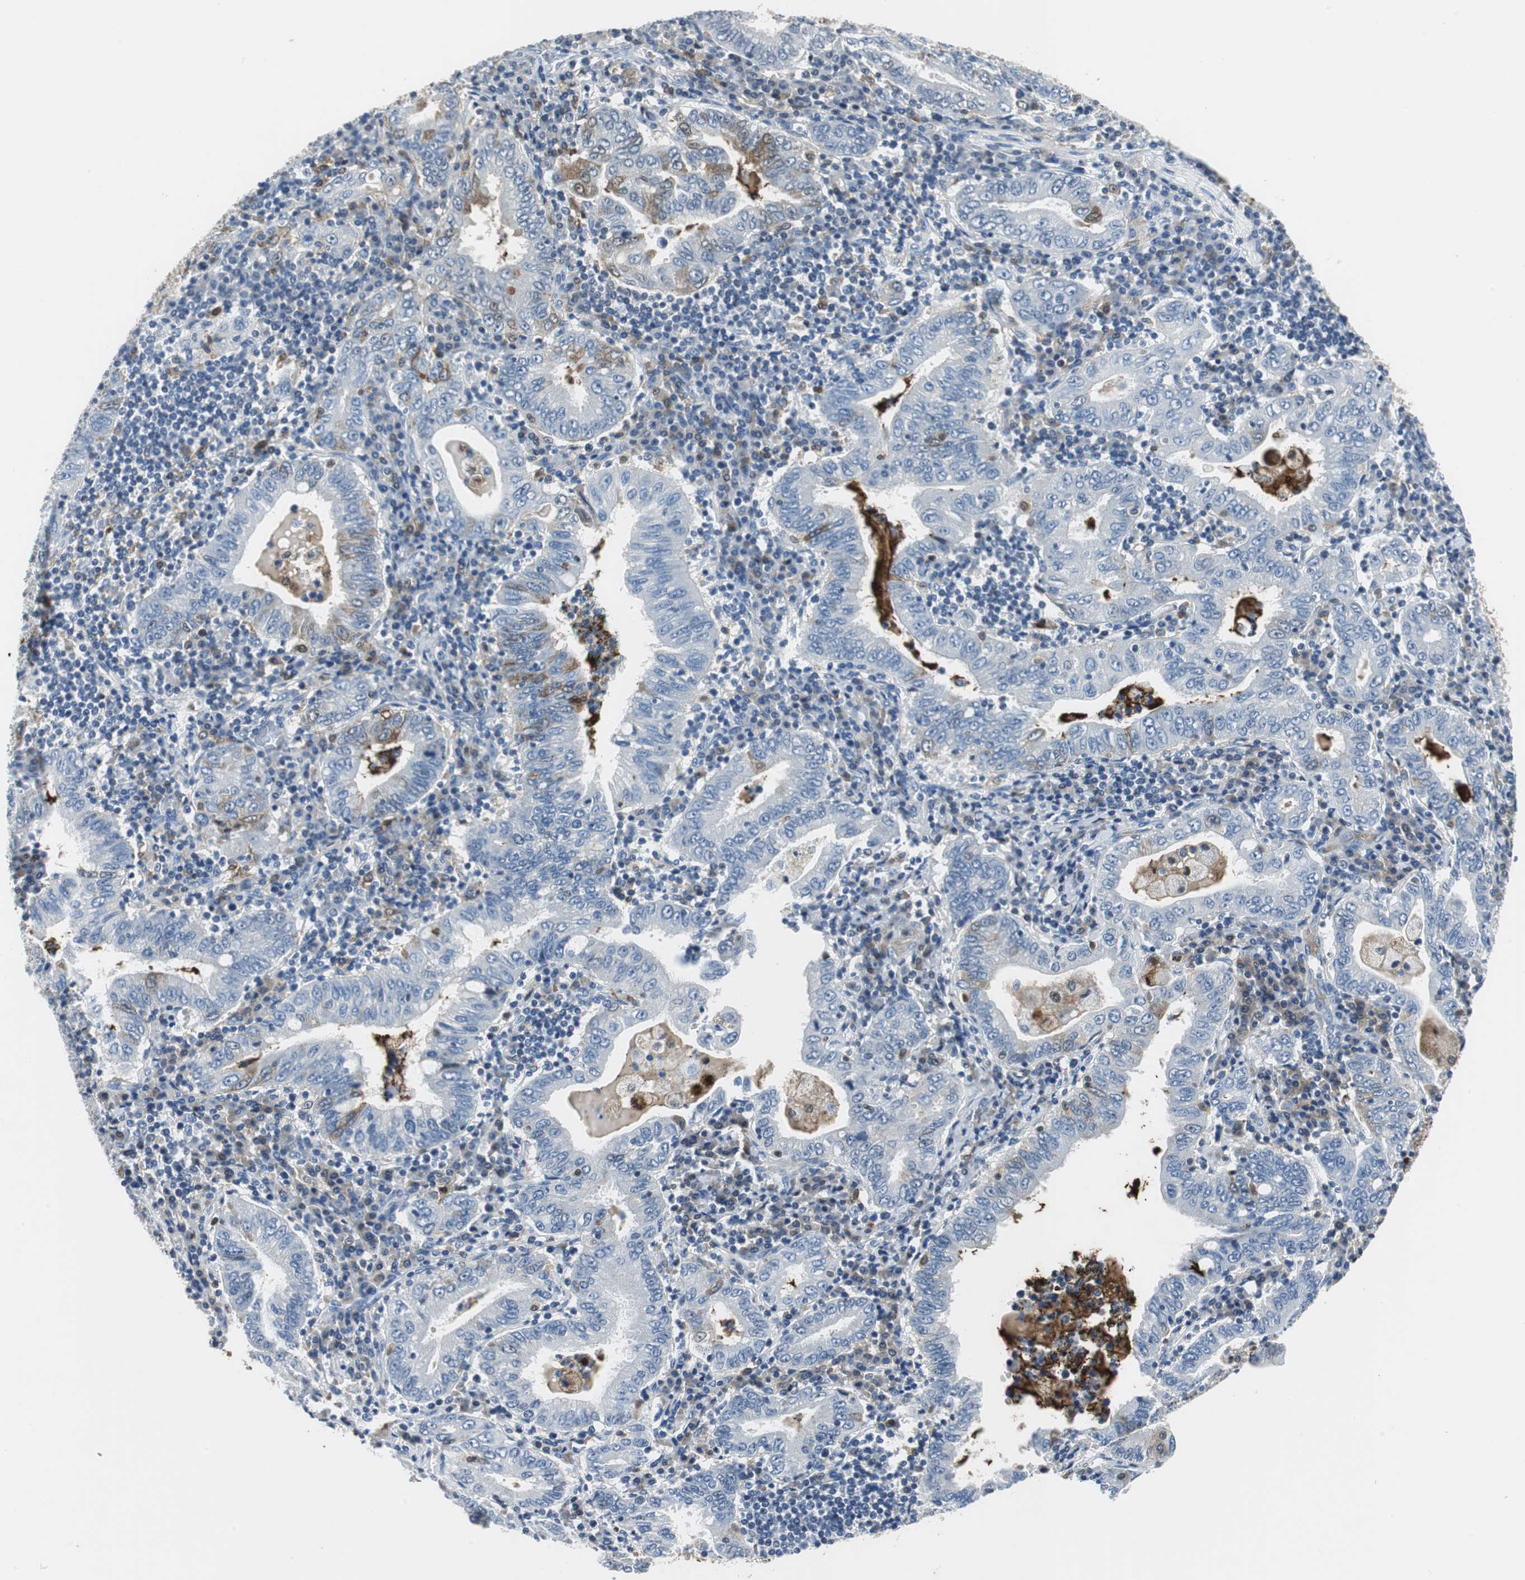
{"staining": {"intensity": "weak", "quantity": "<25%", "location": "cytoplasmic/membranous"}, "tissue": "stomach cancer", "cell_type": "Tumor cells", "image_type": "cancer", "snomed": [{"axis": "morphology", "description": "Normal tissue, NOS"}, {"axis": "morphology", "description": "Adenocarcinoma, NOS"}, {"axis": "topography", "description": "Esophagus"}, {"axis": "topography", "description": "Stomach, upper"}, {"axis": "topography", "description": "Peripheral nerve tissue"}], "caption": "Stomach cancer was stained to show a protein in brown. There is no significant positivity in tumor cells. The staining is performed using DAB (3,3'-diaminobenzidine) brown chromogen with nuclei counter-stained in using hematoxylin.", "gene": "ORM1", "patient": {"sex": "male", "age": 62}}